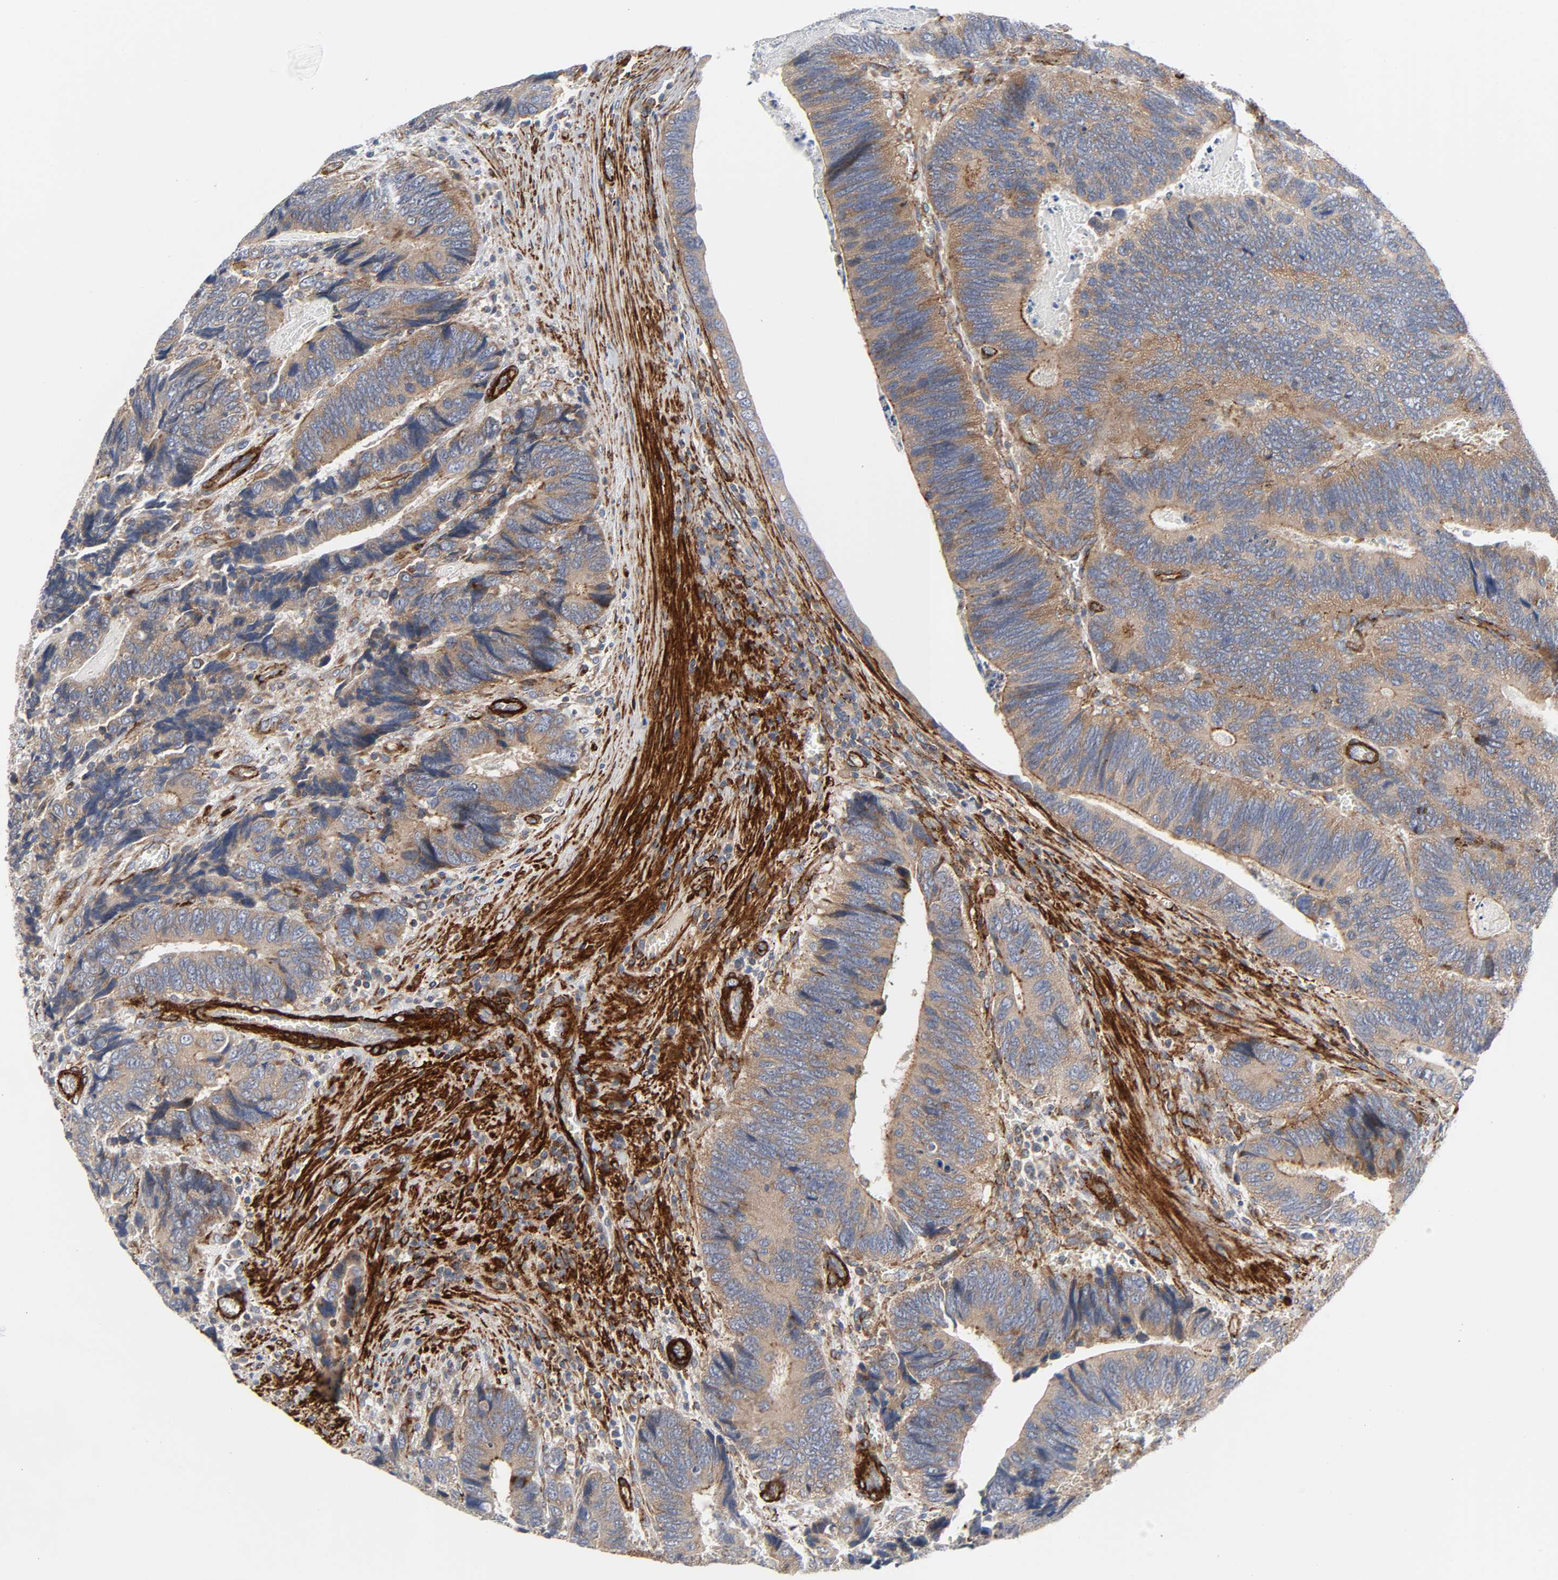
{"staining": {"intensity": "strong", "quantity": "25%-75%", "location": "cytoplasmic/membranous"}, "tissue": "colorectal cancer", "cell_type": "Tumor cells", "image_type": "cancer", "snomed": [{"axis": "morphology", "description": "Adenocarcinoma, NOS"}, {"axis": "topography", "description": "Colon"}], "caption": "Colorectal cancer tissue shows strong cytoplasmic/membranous staining in about 25%-75% of tumor cells, visualized by immunohistochemistry.", "gene": "ARHGAP1", "patient": {"sex": "male", "age": 72}}